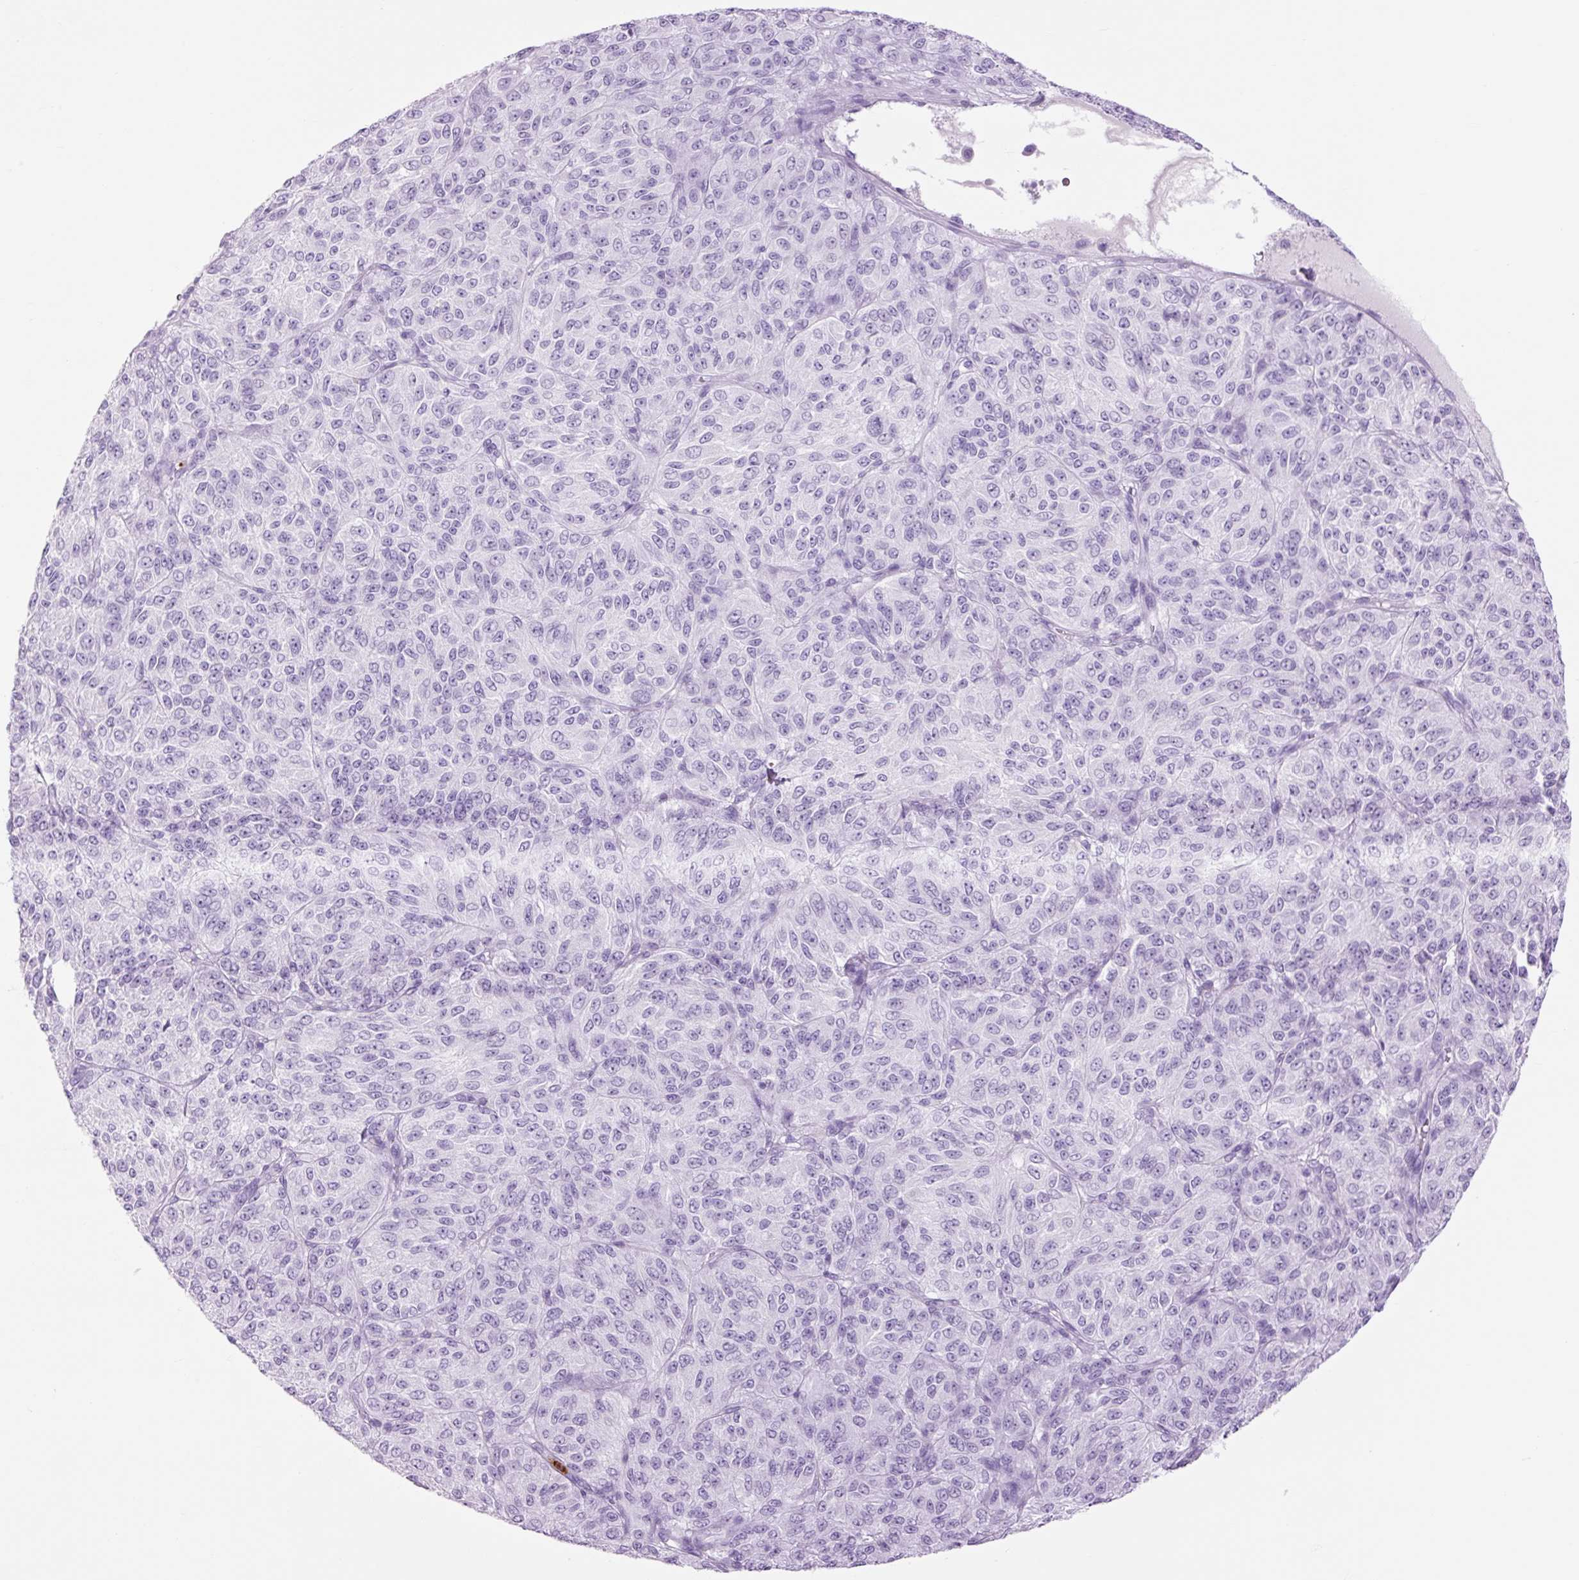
{"staining": {"intensity": "negative", "quantity": "none", "location": "none"}, "tissue": "melanoma", "cell_type": "Tumor cells", "image_type": "cancer", "snomed": [{"axis": "morphology", "description": "Malignant melanoma, Metastatic site"}, {"axis": "topography", "description": "Brain"}], "caption": "Immunohistochemical staining of melanoma displays no significant positivity in tumor cells. The staining is performed using DAB brown chromogen with nuclei counter-stained in using hematoxylin.", "gene": "LYZ", "patient": {"sex": "female", "age": 56}}